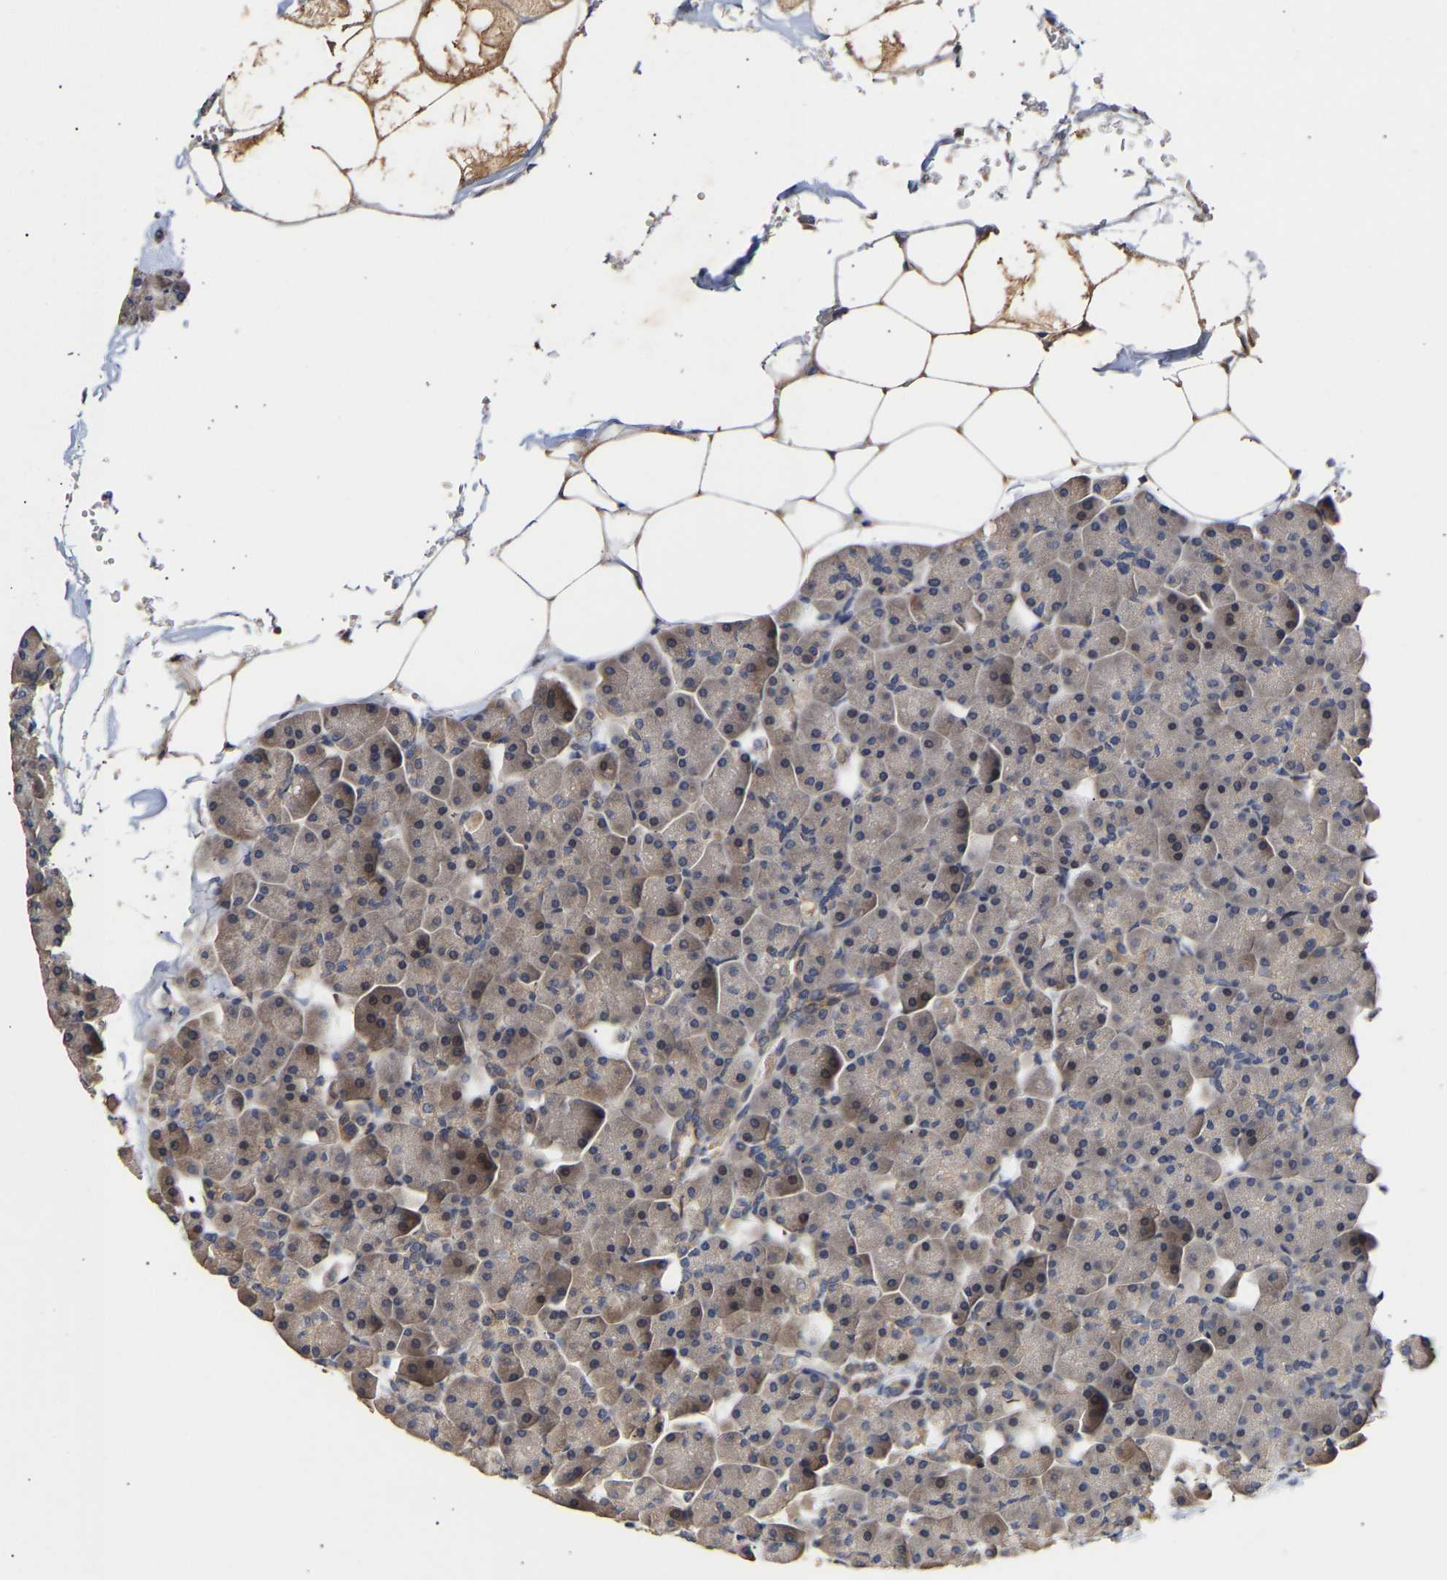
{"staining": {"intensity": "moderate", "quantity": "<25%", "location": "cytoplasmic/membranous"}, "tissue": "pancreas", "cell_type": "Exocrine glandular cells", "image_type": "normal", "snomed": [{"axis": "morphology", "description": "Normal tissue, NOS"}, {"axis": "topography", "description": "Pancreas"}], "caption": "Immunohistochemical staining of benign pancreas exhibits moderate cytoplasmic/membranous protein positivity in about <25% of exocrine glandular cells.", "gene": "KASH5", "patient": {"sex": "male", "age": 35}}